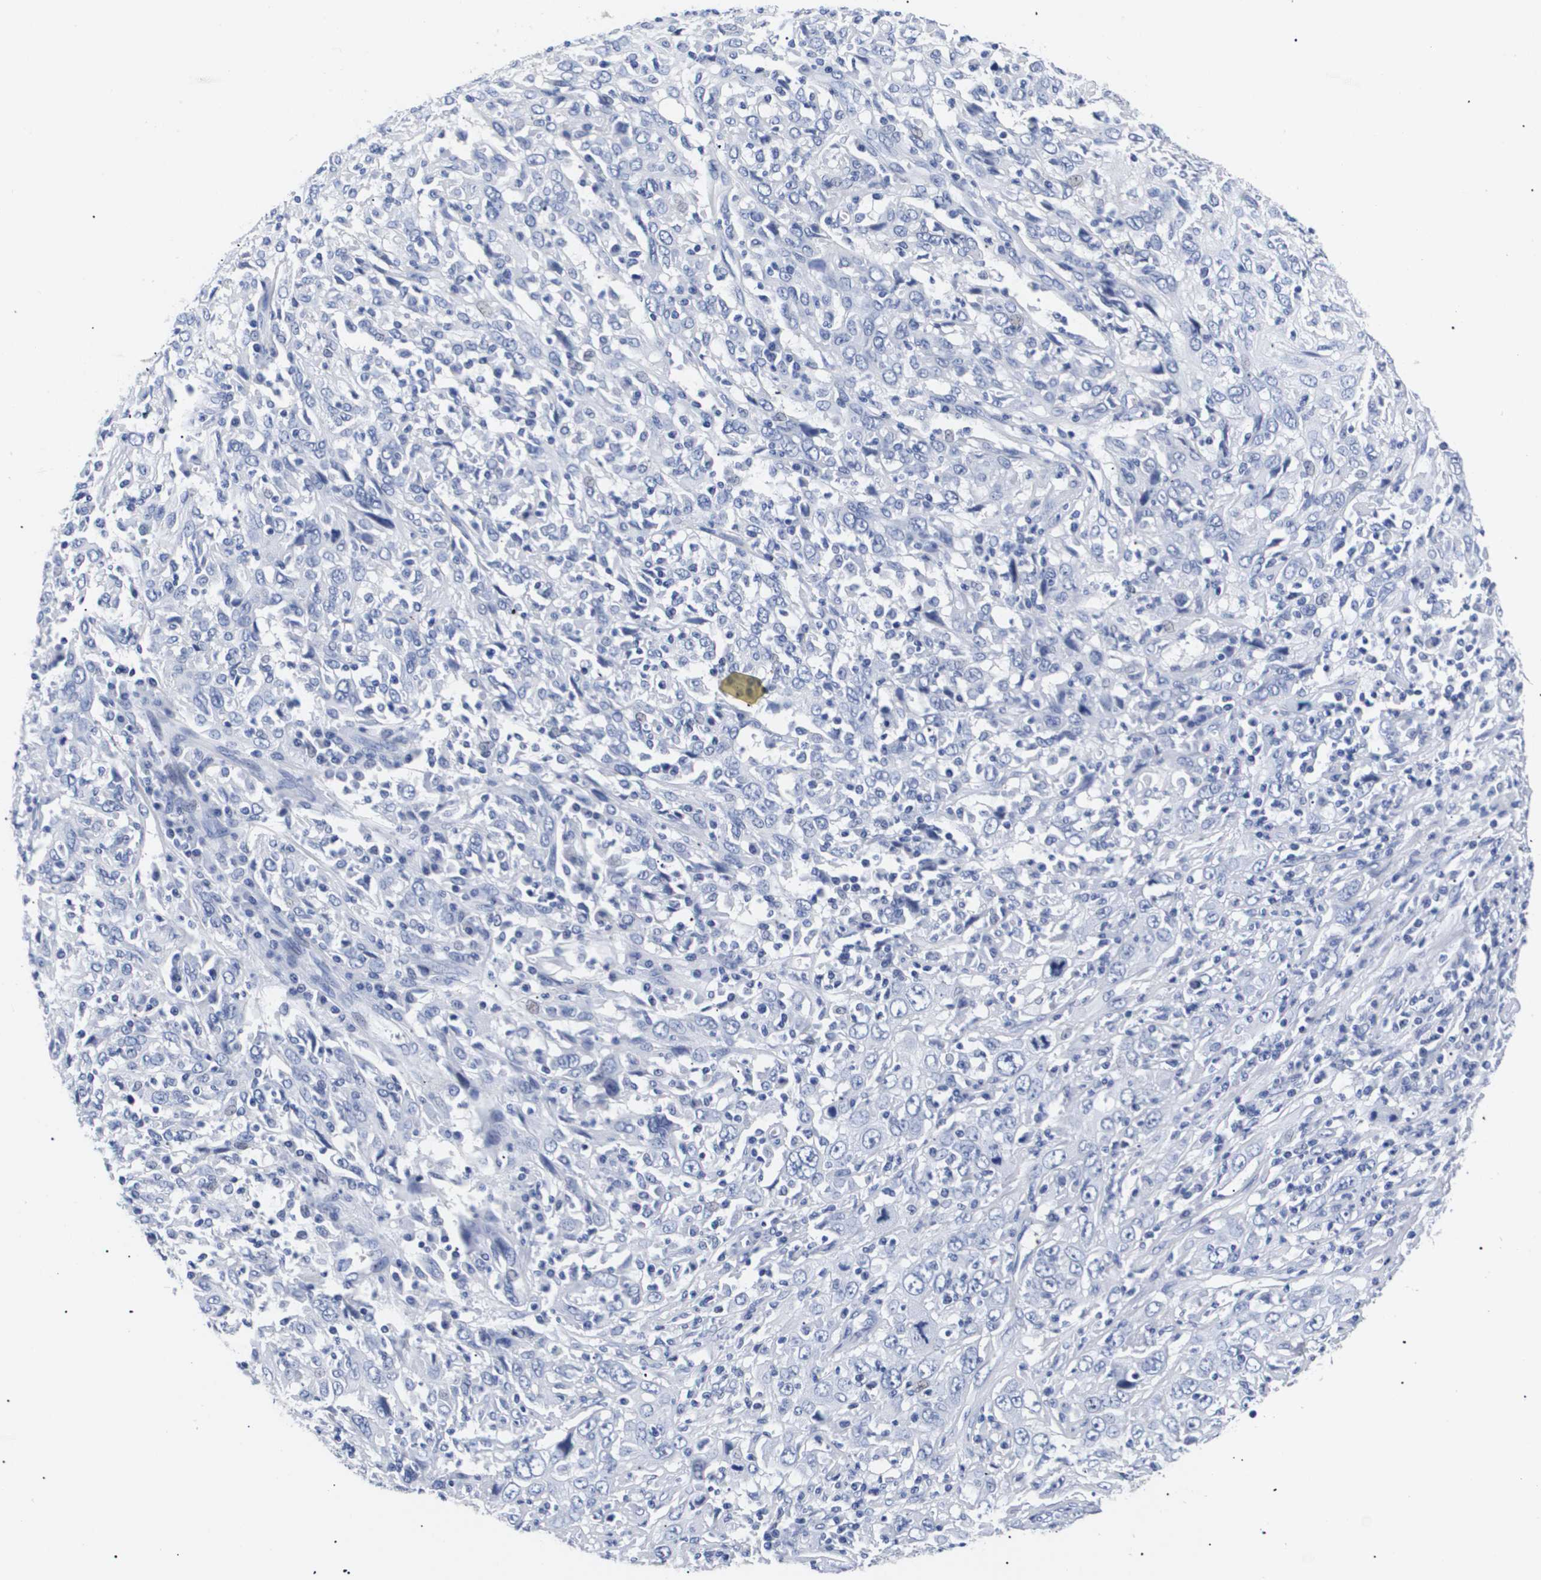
{"staining": {"intensity": "negative", "quantity": "none", "location": "none"}, "tissue": "cervical cancer", "cell_type": "Tumor cells", "image_type": "cancer", "snomed": [{"axis": "morphology", "description": "Squamous cell carcinoma, NOS"}, {"axis": "topography", "description": "Cervix"}], "caption": "Immunohistochemical staining of human cervical squamous cell carcinoma displays no significant staining in tumor cells. The staining is performed using DAB (3,3'-diaminobenzidine) brown chromogen with nuclei counter-stained in using hematoxylin.", "gene": "ATP6V0A4", "patient": {"sex": "female", "age": 46}}